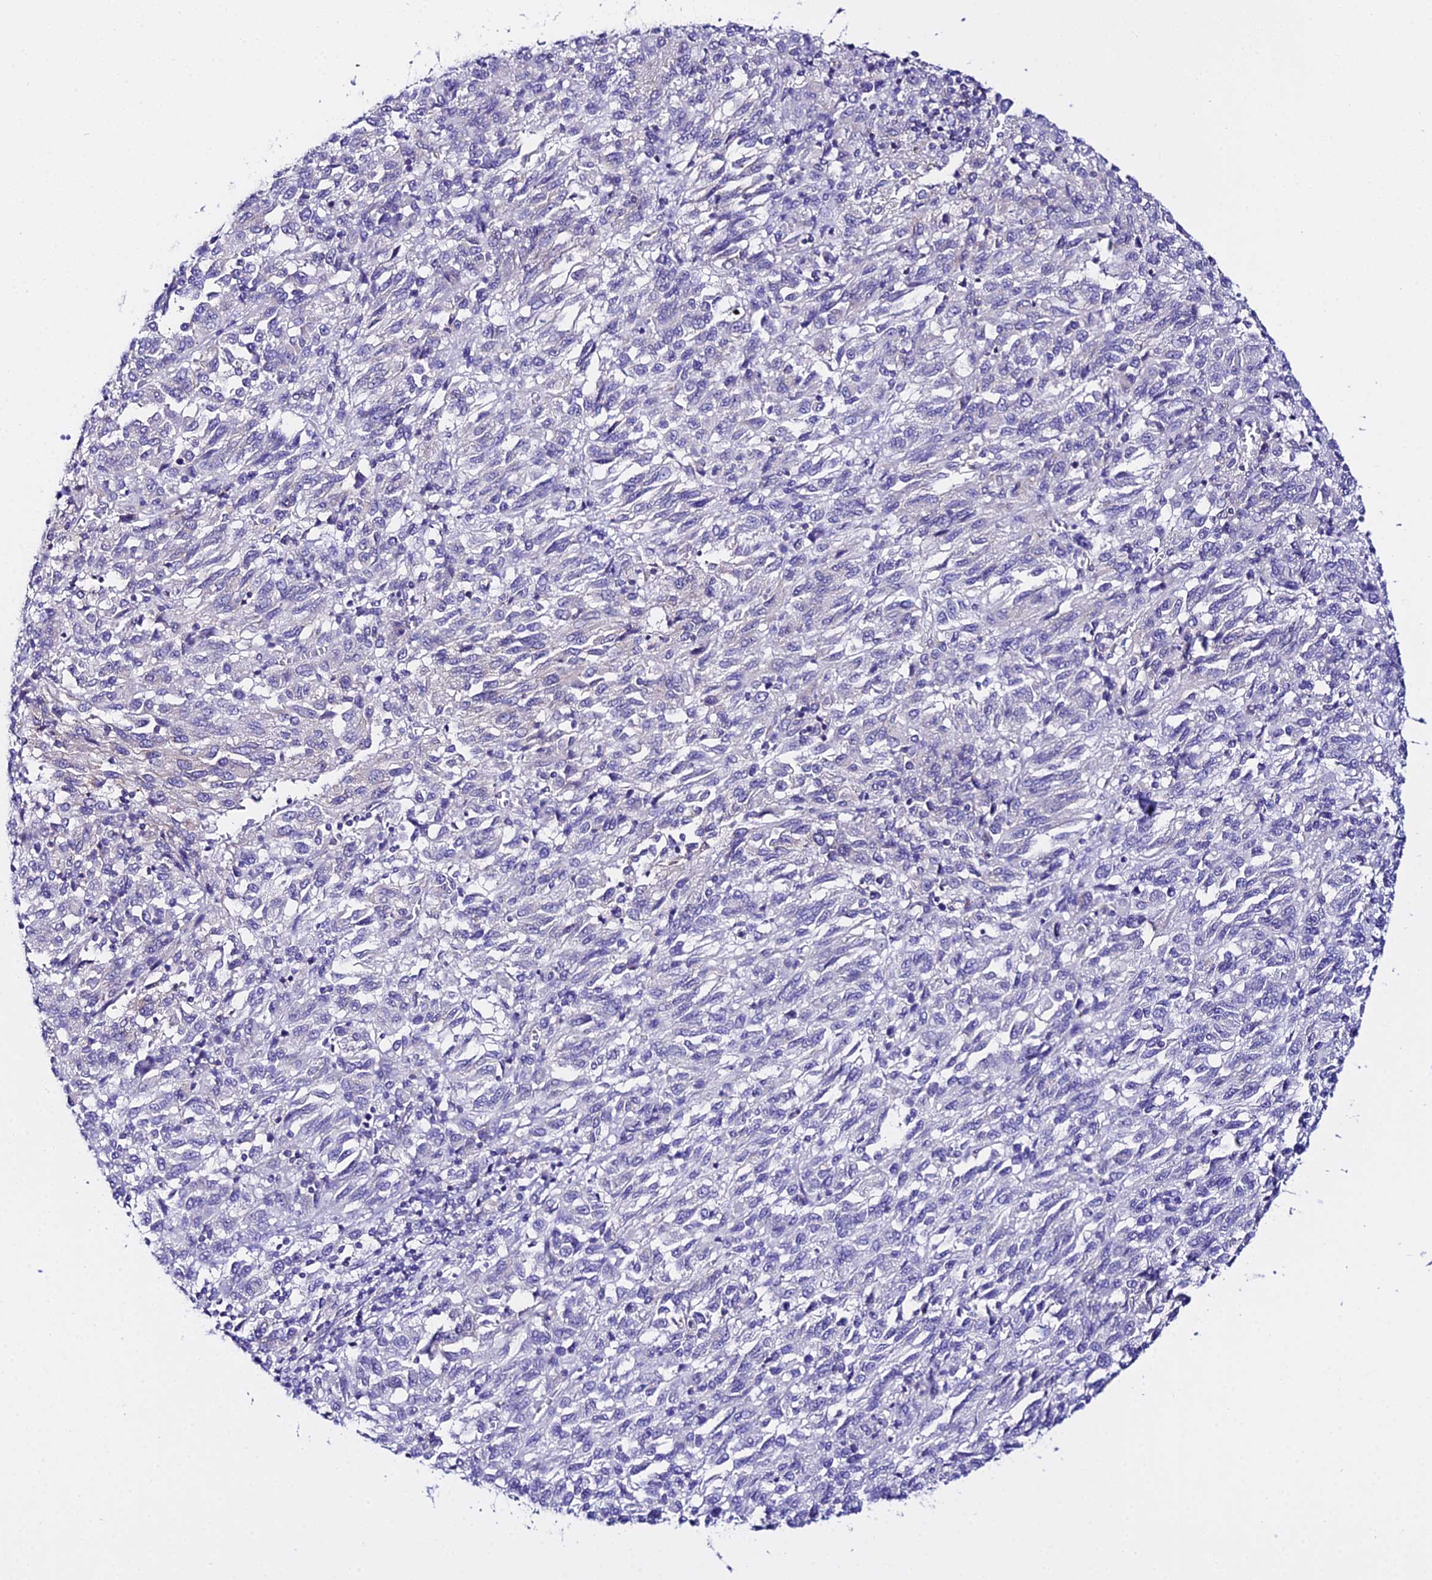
{"staining": {"intensity": "negative", "quantity": "none", "location": "none"}, "tissue": "melanoma", "cell_type": "Tumor cells", "image_type": "cancer", "snomed": [{"axis": "morphology", "description": "Malignant melanoma, Metastatic site"}, {"axis": "topography", "description": "Lung"}], "caption": "This is an IHC micrograph of malignant melanoma (metastatic site). There is no expression in tumor cells.", "gene": "ATG16L2", "patient": {"sex": "male", "age": 64}}